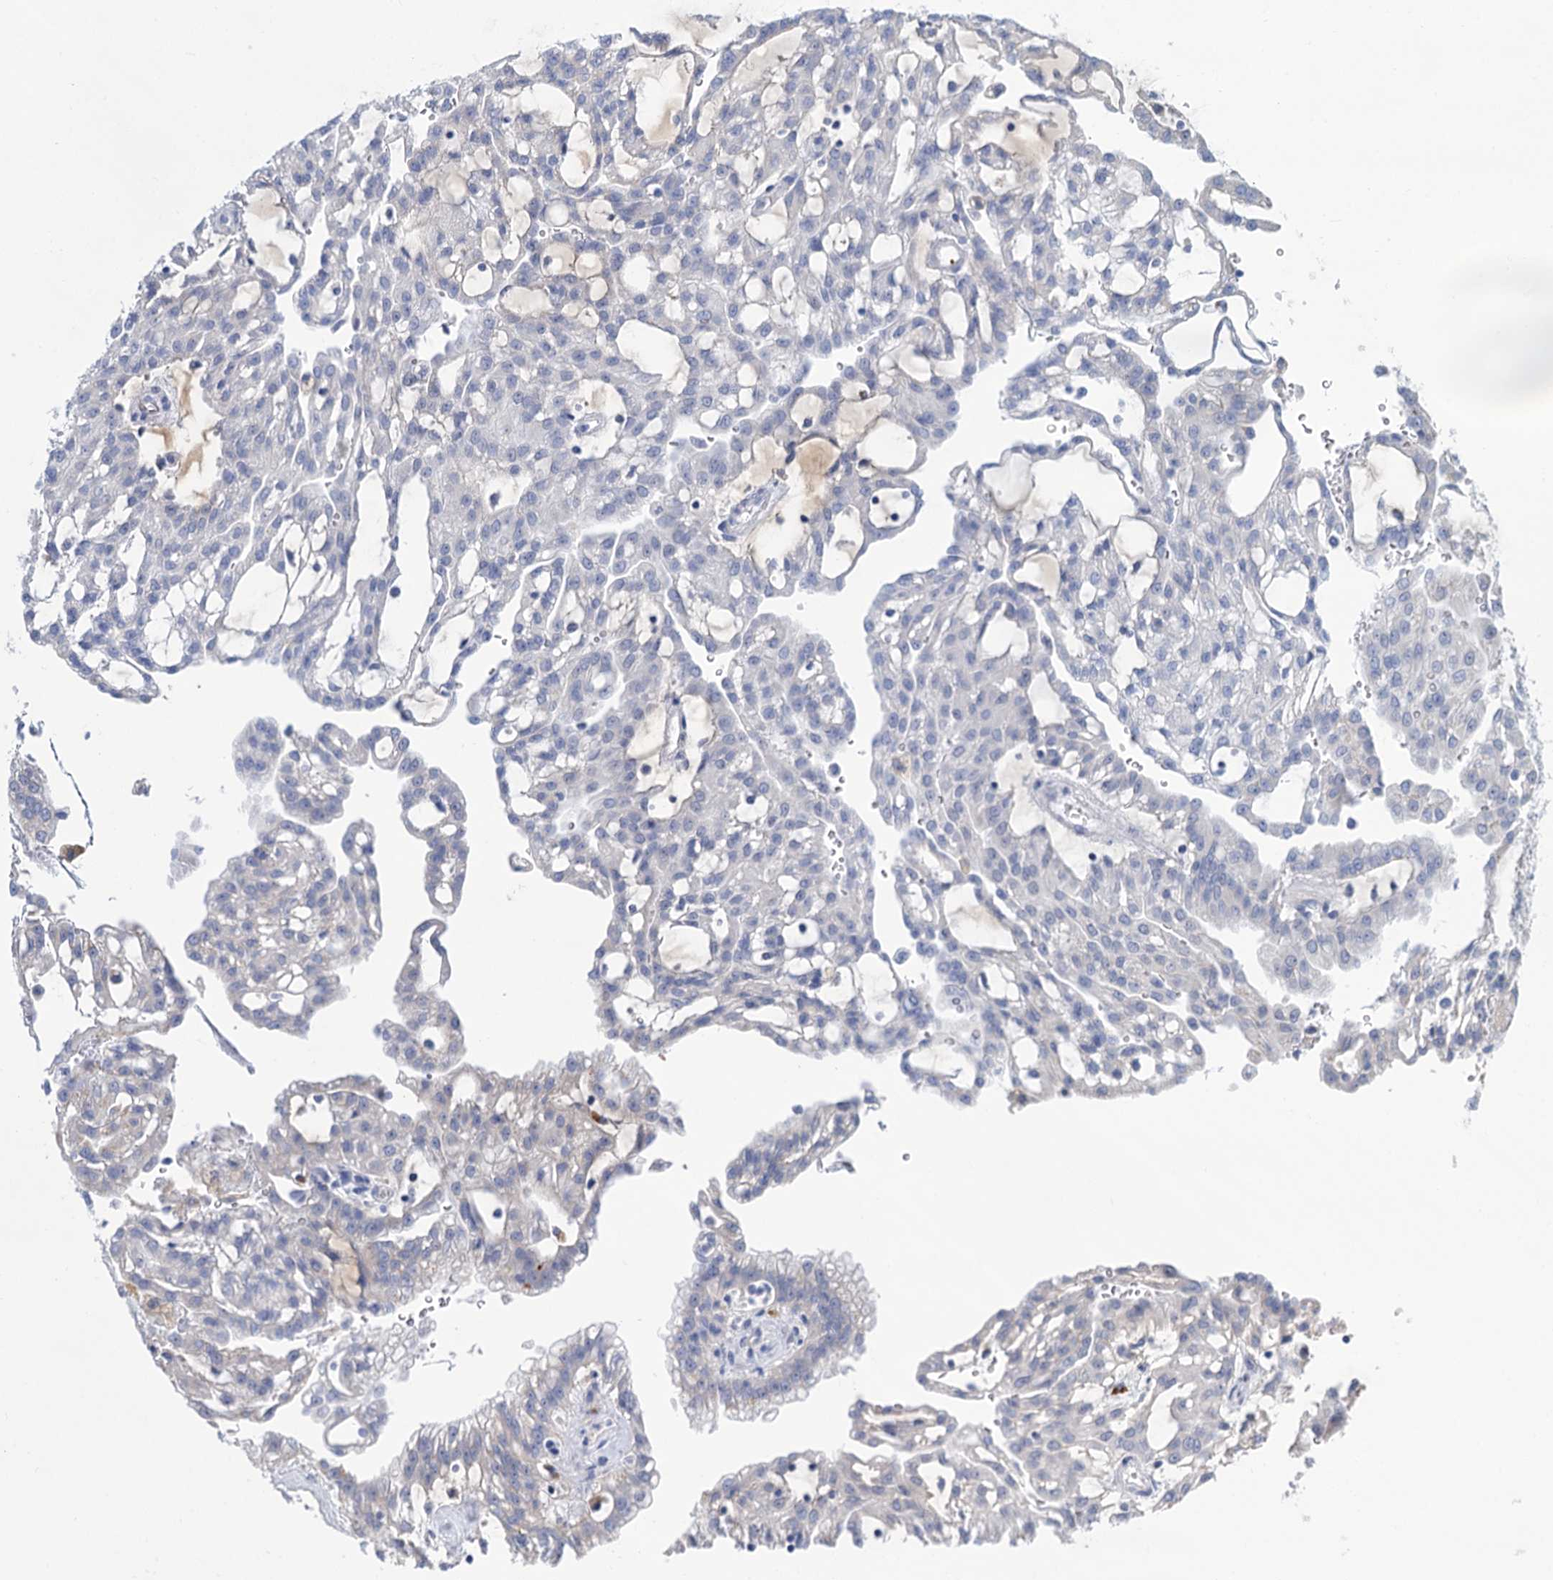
{"staining": {"intensity": "negative", "quantity": "none", "location": "none"}, "tissue": "renal cancer", "cell_type": "Tumor cells", "image_type": "cancer", "snomed": [{"axis": "morphology", "description": "Adenocarcinoma, NOS"}, {"axis": "topography", "description": "Kidney"}], "caption": "Tumor cells show no significant positivity in renal cancer.", "gene": "TRIM77", "patient": {"sex": "male", "age": 63}}